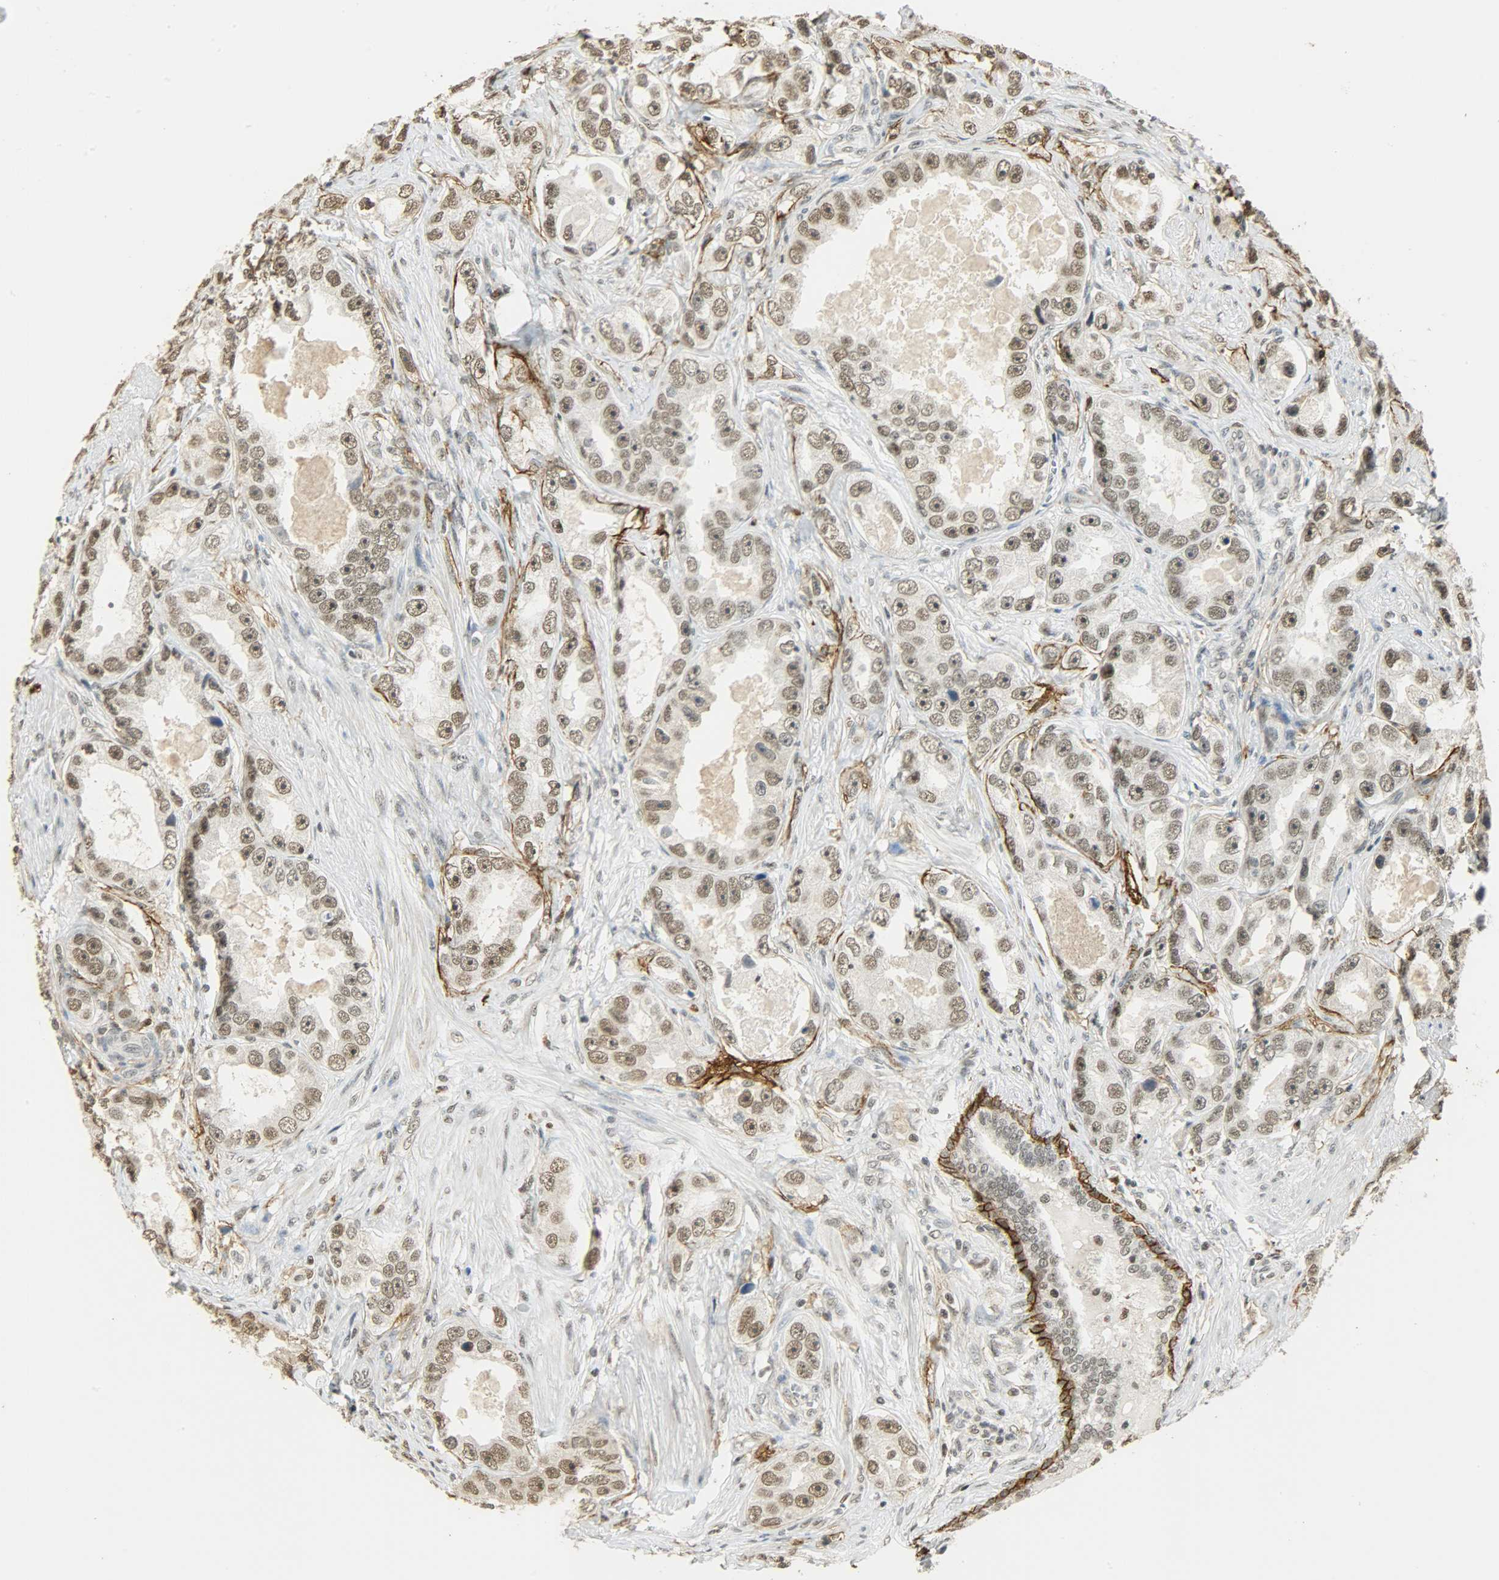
{"staining": {"intensity": "moderate", "quantity": ">75%", "location": "nuclear"}, "tissue": "prostate cancer", "cell_type": "Tumor cells", "image_type": "cancer", "snomed": [{"axis": "morphology", "description": "Adenocarcinoma, High grade"}, {"axis": "topography", "description": "Prostate"}], "caption": "High-magnification brightfield microscopy of prostate adenocarcinoma (high-grade) stained with DAB (3,3'-diaminobenzidine) (brown) and counterstained with hematoxylin (blue). tumor cells exhibit moderate nuclear positivity is identified in about>75% of cells.", "gene": "NGFR", "patient": {"sex": "male", "age": 63}}